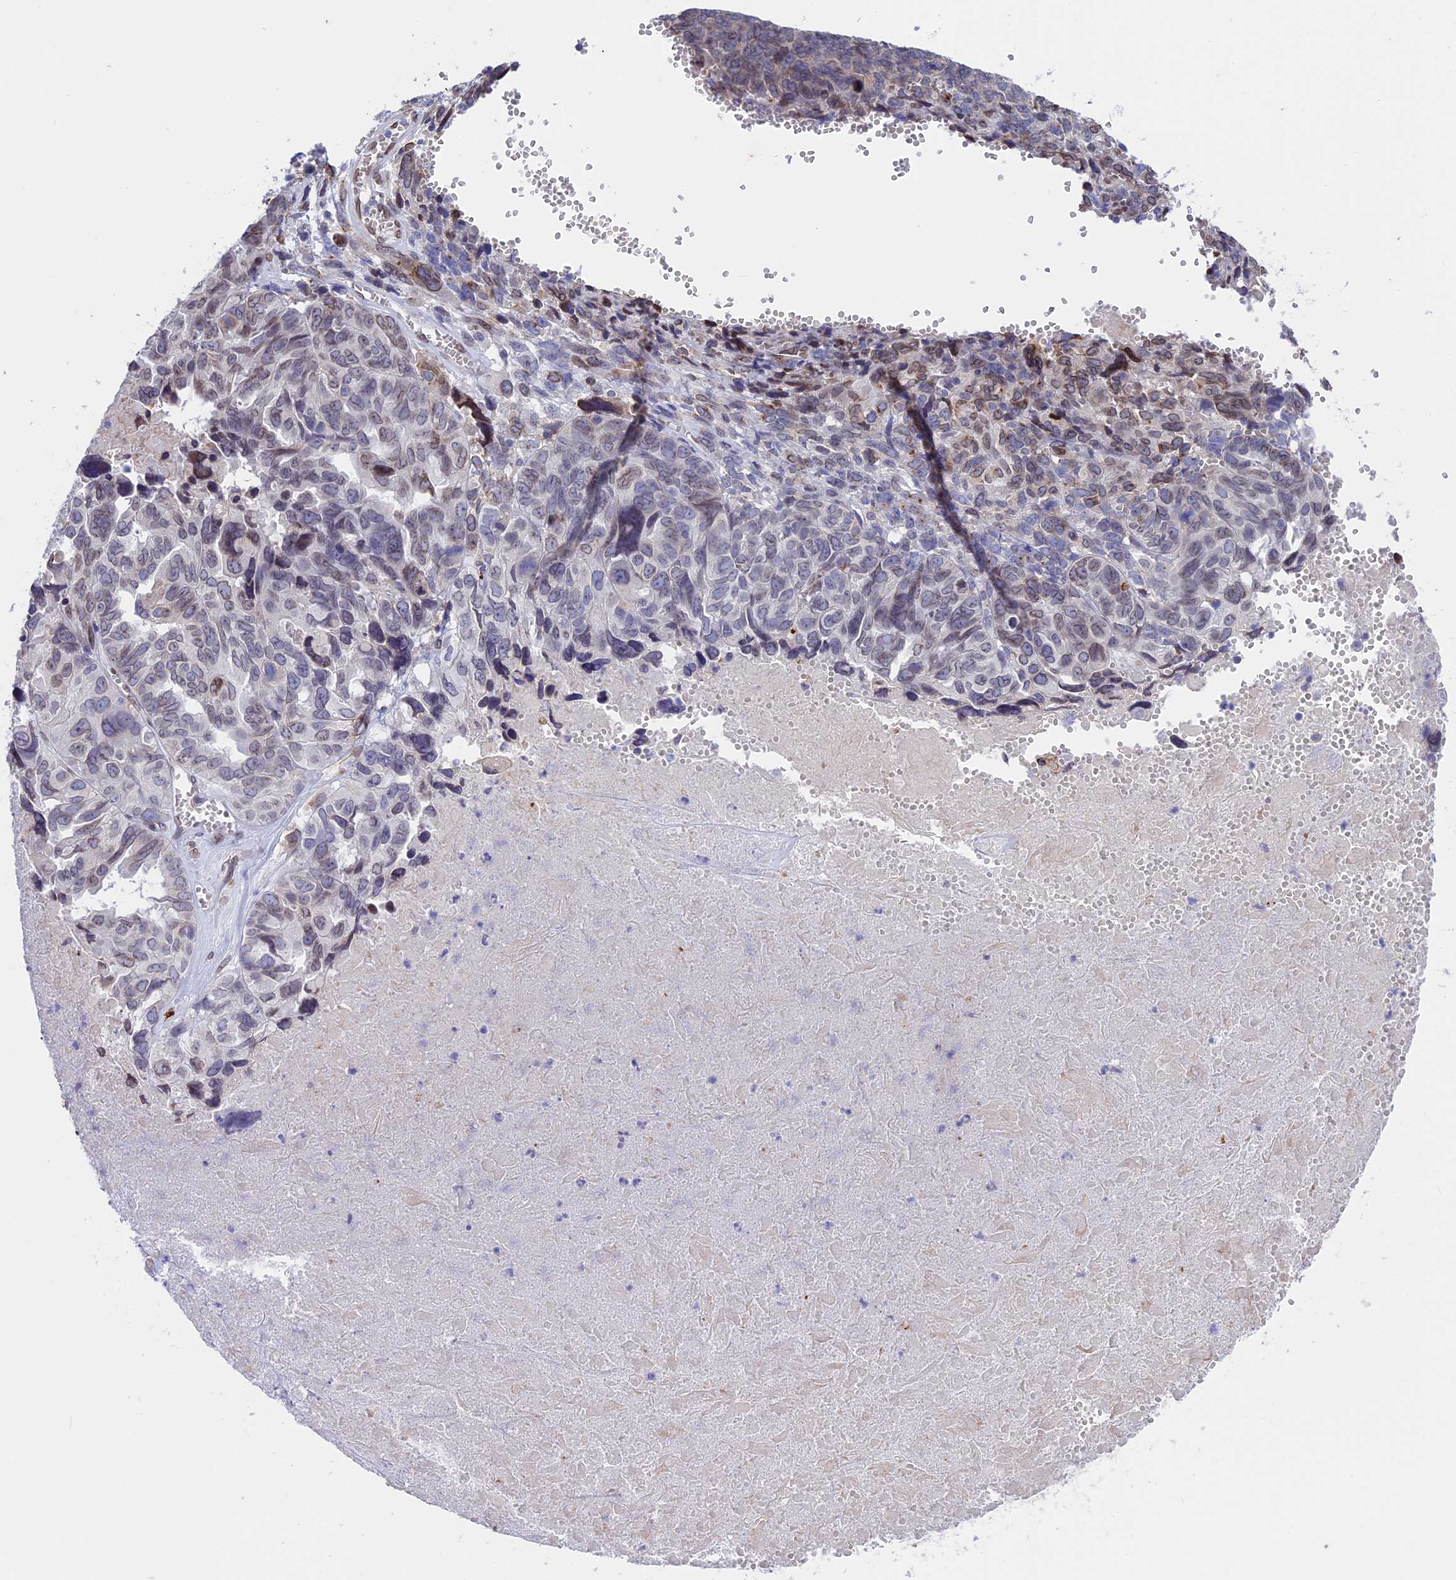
{"staining": {"intensity": "weak", "quantity": "25%-75%", "location": "nuclear"}, "tissue": "ovarian cancer", "cell_type": "Tumor cells", "image_type": "cancer", "snomed": [{"axis": "morphology", "description": "Cystadenocarcinoma, serous, NOS"}, {"axis": "topography", "description": "Ovary"}], "caption": "Tumor cells exhibit weak nuclear staining in approximately 25%-75% of cells in ovarian serous cystadenocarcinoma.", "gene": "TMPRSS7", "patient": {"sex": "female", "age": 79}}